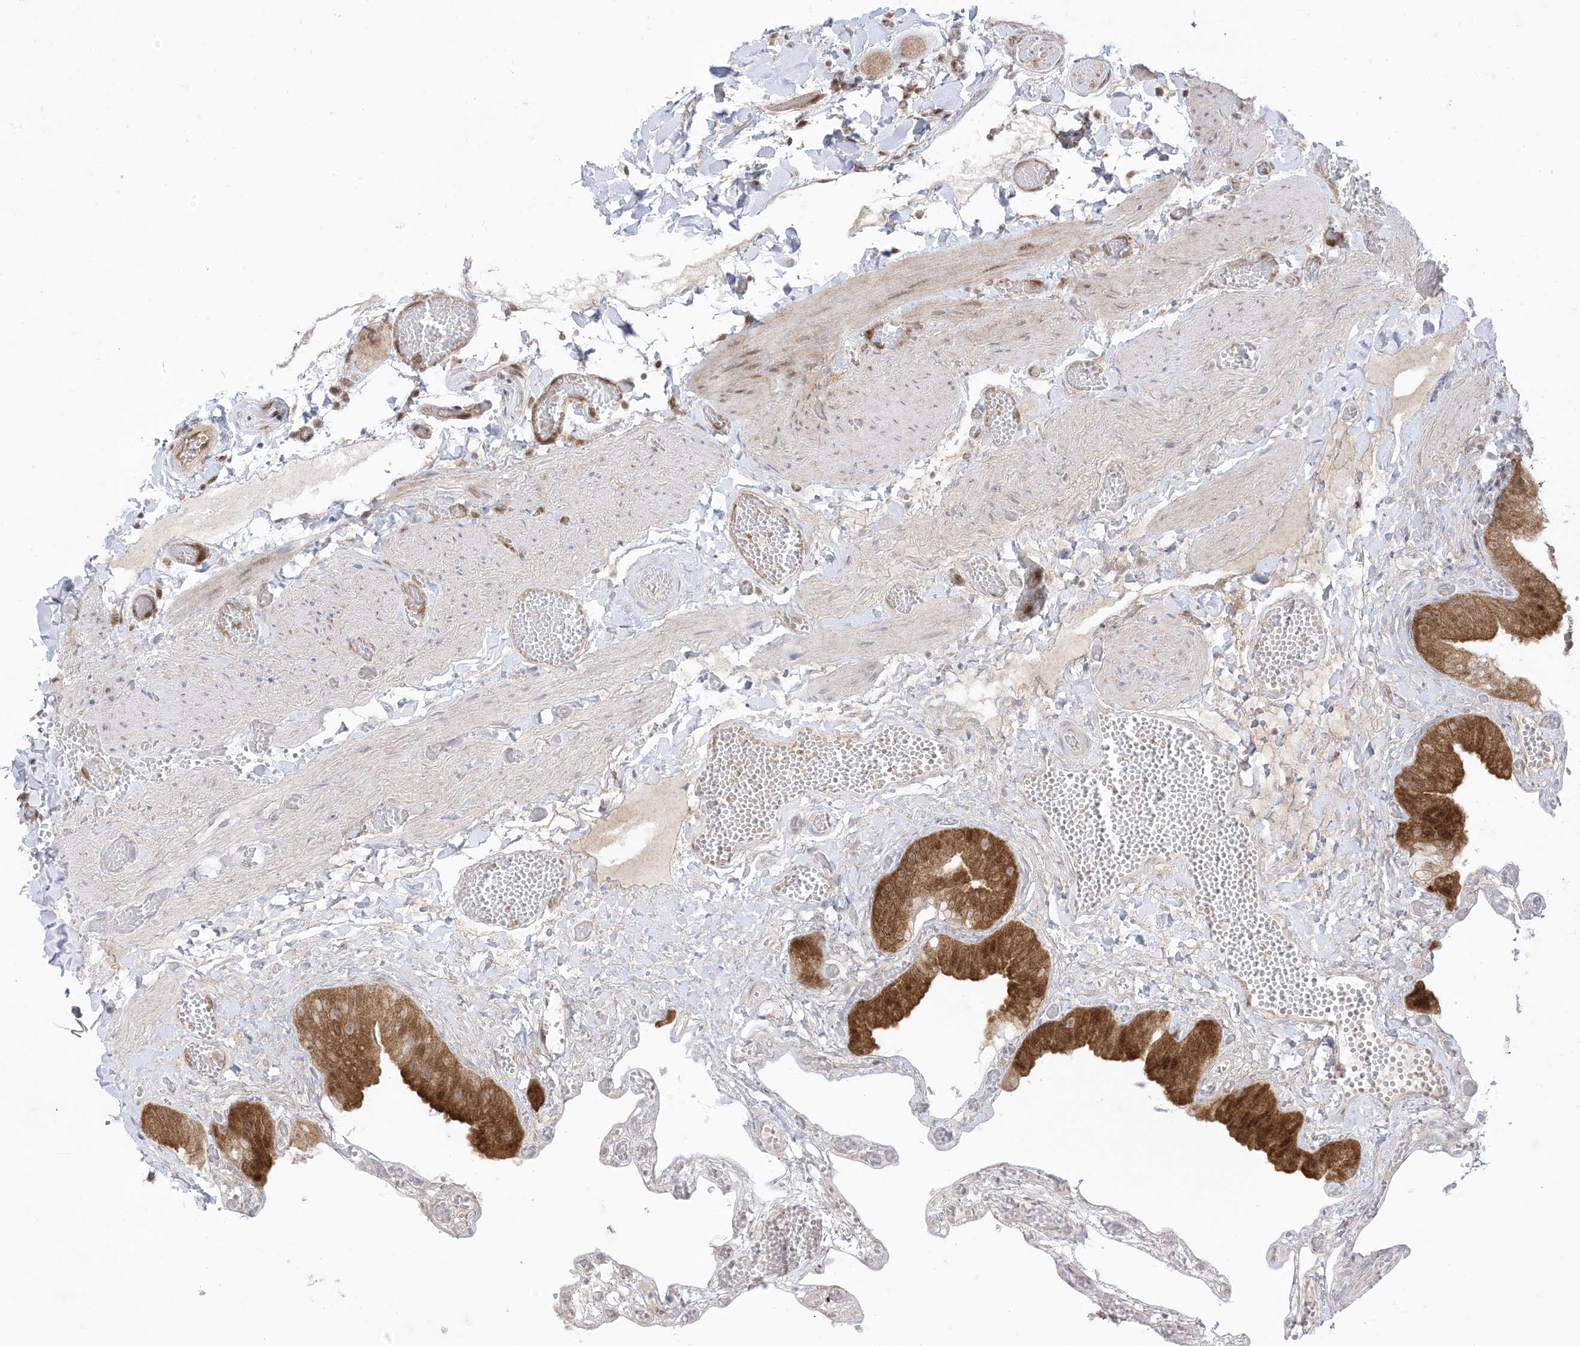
{"staining": {"intensity": "strong", "quantity": "25%-75%", "location": "cytoplasmic/membranous,nuclear"}, "tissue": "gallbladder", "cell_type": "Glandular cells", "image_type": "normal", "snomed": [{"axis": "morphology", "description": "Normal tissue, NOS"}, {"axis": "topography", "description": "Gallbladder"}], "caption": "An image of gallbladder stained for a protein reveals strong cytoplasmic/membranous,nuclear brown staining in glandular cells. (DAB IHC, brown staining for protein, blue staining for nuclei).", "gene": "PTPA", "patient": {"sex": "female", "age": 64}}